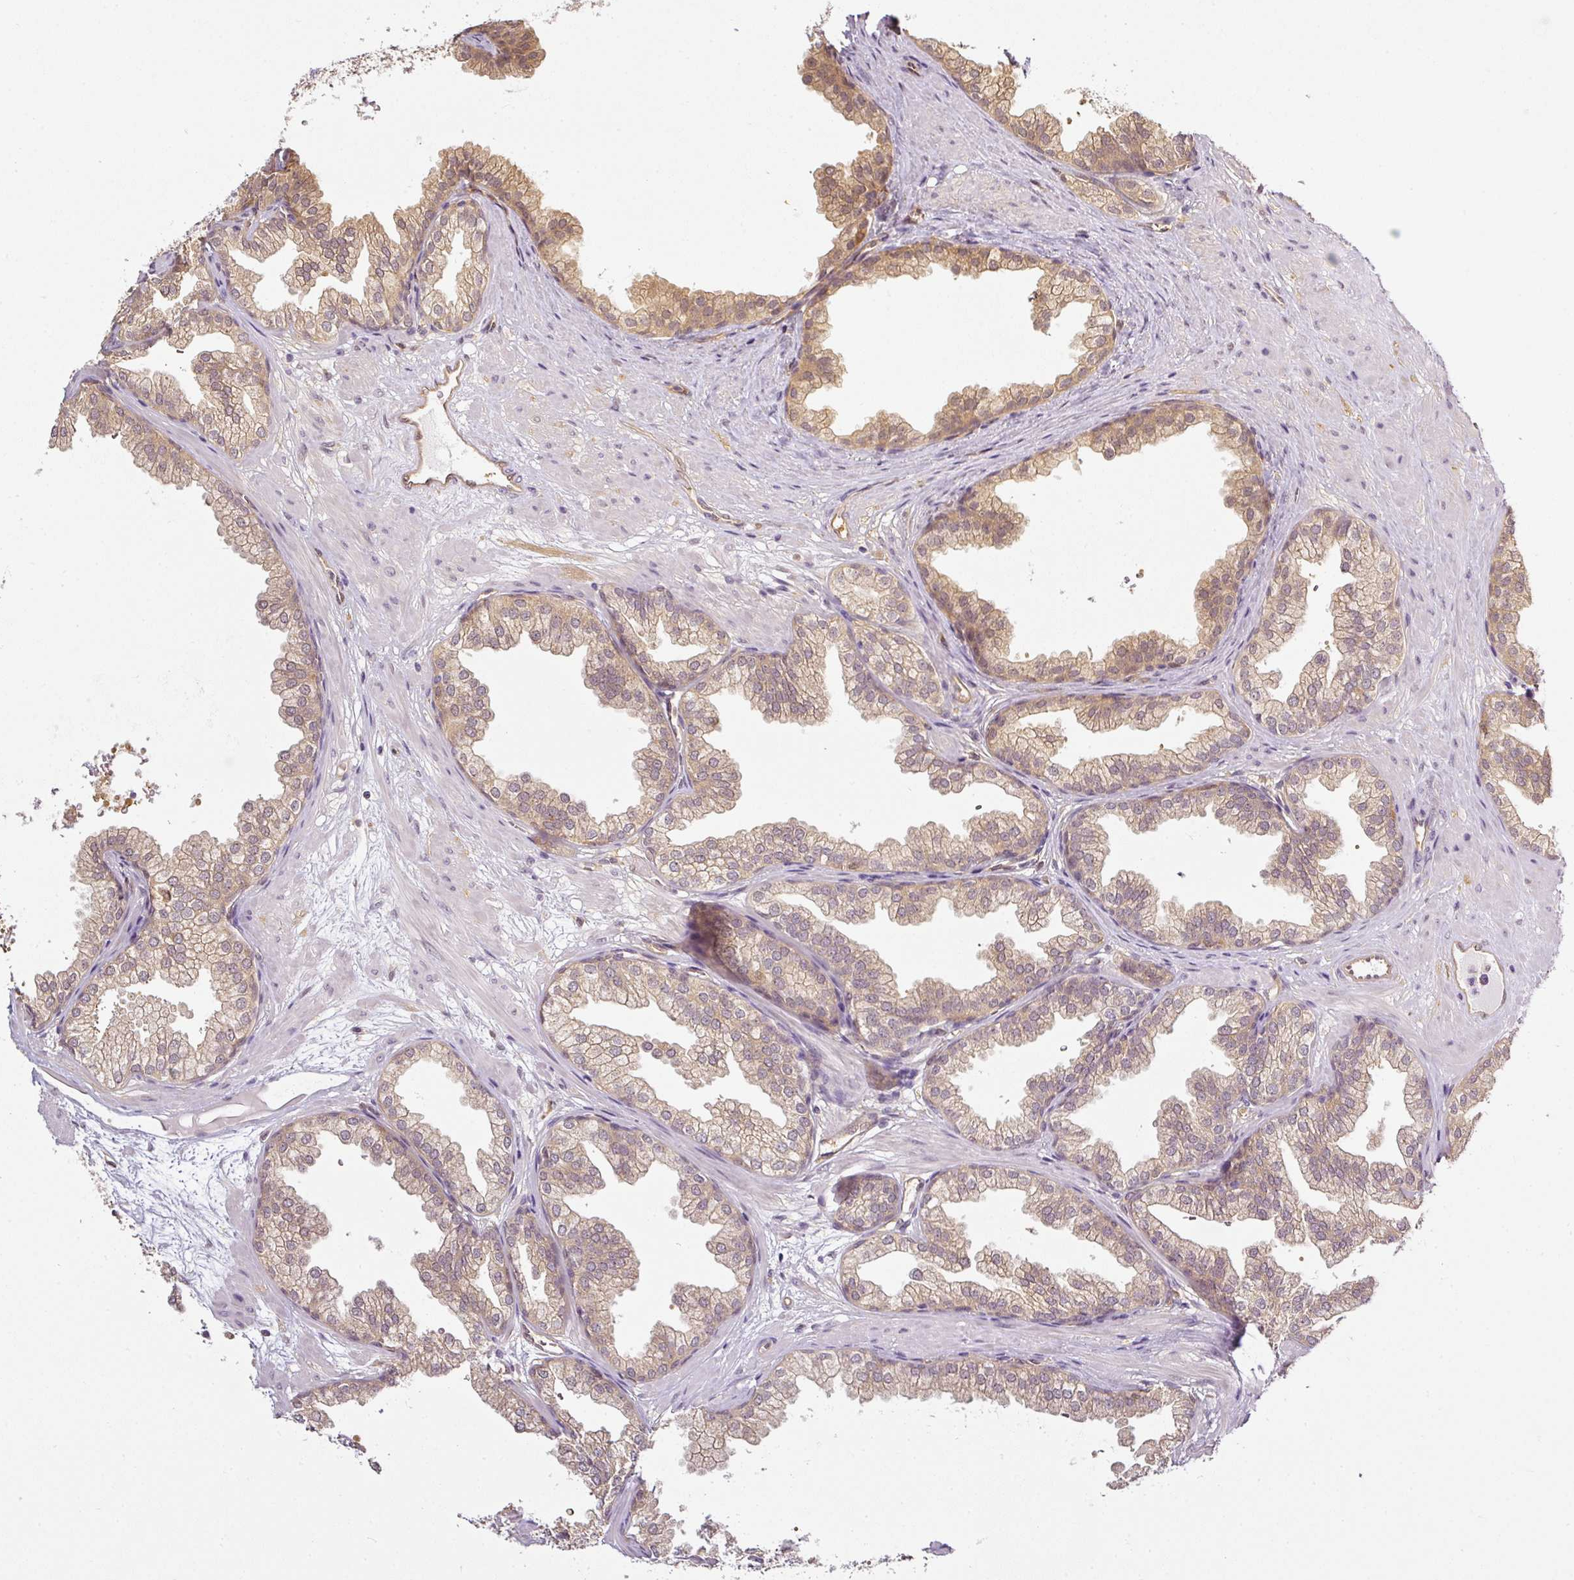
{"staining": {"intensity": "moderate", "quantity": ">75%", "location": "cytoplasmic/membranous"}, "tissue": "prostate", "cell_type": "Glandular cells", "image_type": "normal", "snomed": [{"axis": "morphology", "description": "Normal tissue, NOS"}, {"axis": "topography", "description": "Prostate"}], "caption": "High-magnification brightfield microscopy of unremarkable prostate stained with DAB (3,3'-diaminobenzidine) (brown) and counterstained with hematoxylin (blue). glandular cells exhibit moderate cytoplasmic/membranous expression is present in approximately>75% of cells. Immunohistochemistry (ihc) stains the protein of interest in brown and the nuclei are stained blue.", "gene": "ANKRD18A", "patient": {"sex": "male", "age": 37}}